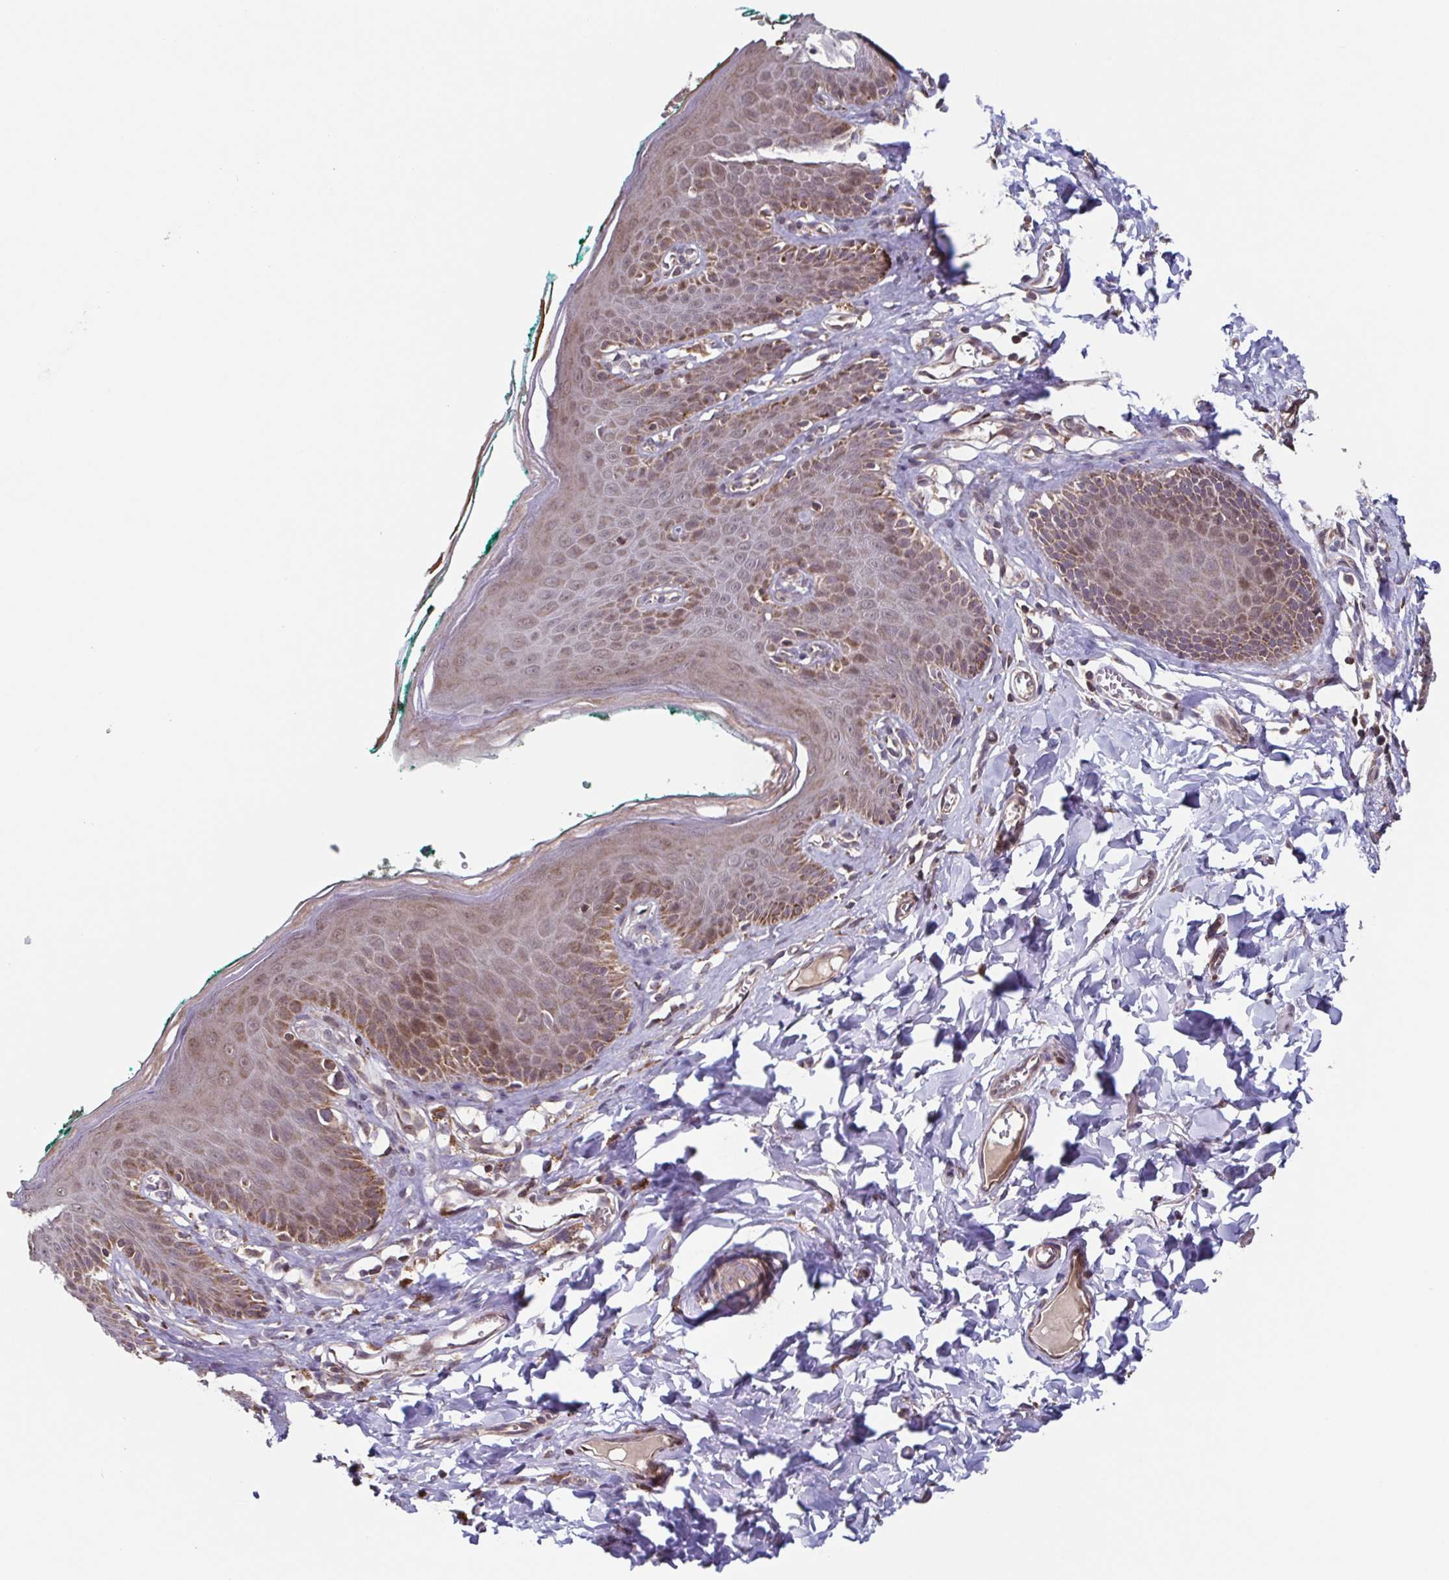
{"staining": {"intensity": "moderate", "quantity": "25%-75%", "location": "cytoplasmic/membranous,nuclear"}, "tissue": "skin", "cell_type": "Epidermal cells", "image_type": "normal", "snomed": [{"axis": "morphology", "description": "Normal tissue, NOS"}, {"axis": "topography", "description": "Vulva"}, {"axis": "topography", "description": "Peripheral nerve tissue"}], "caption": "Epidermal cells reveal moderate cytoplasmic/membranous,nuclear positivity in about 25%-75% of cells in normal skin.", "gene": "TTC19", "patient": {"sex": "female", "age": 66}}